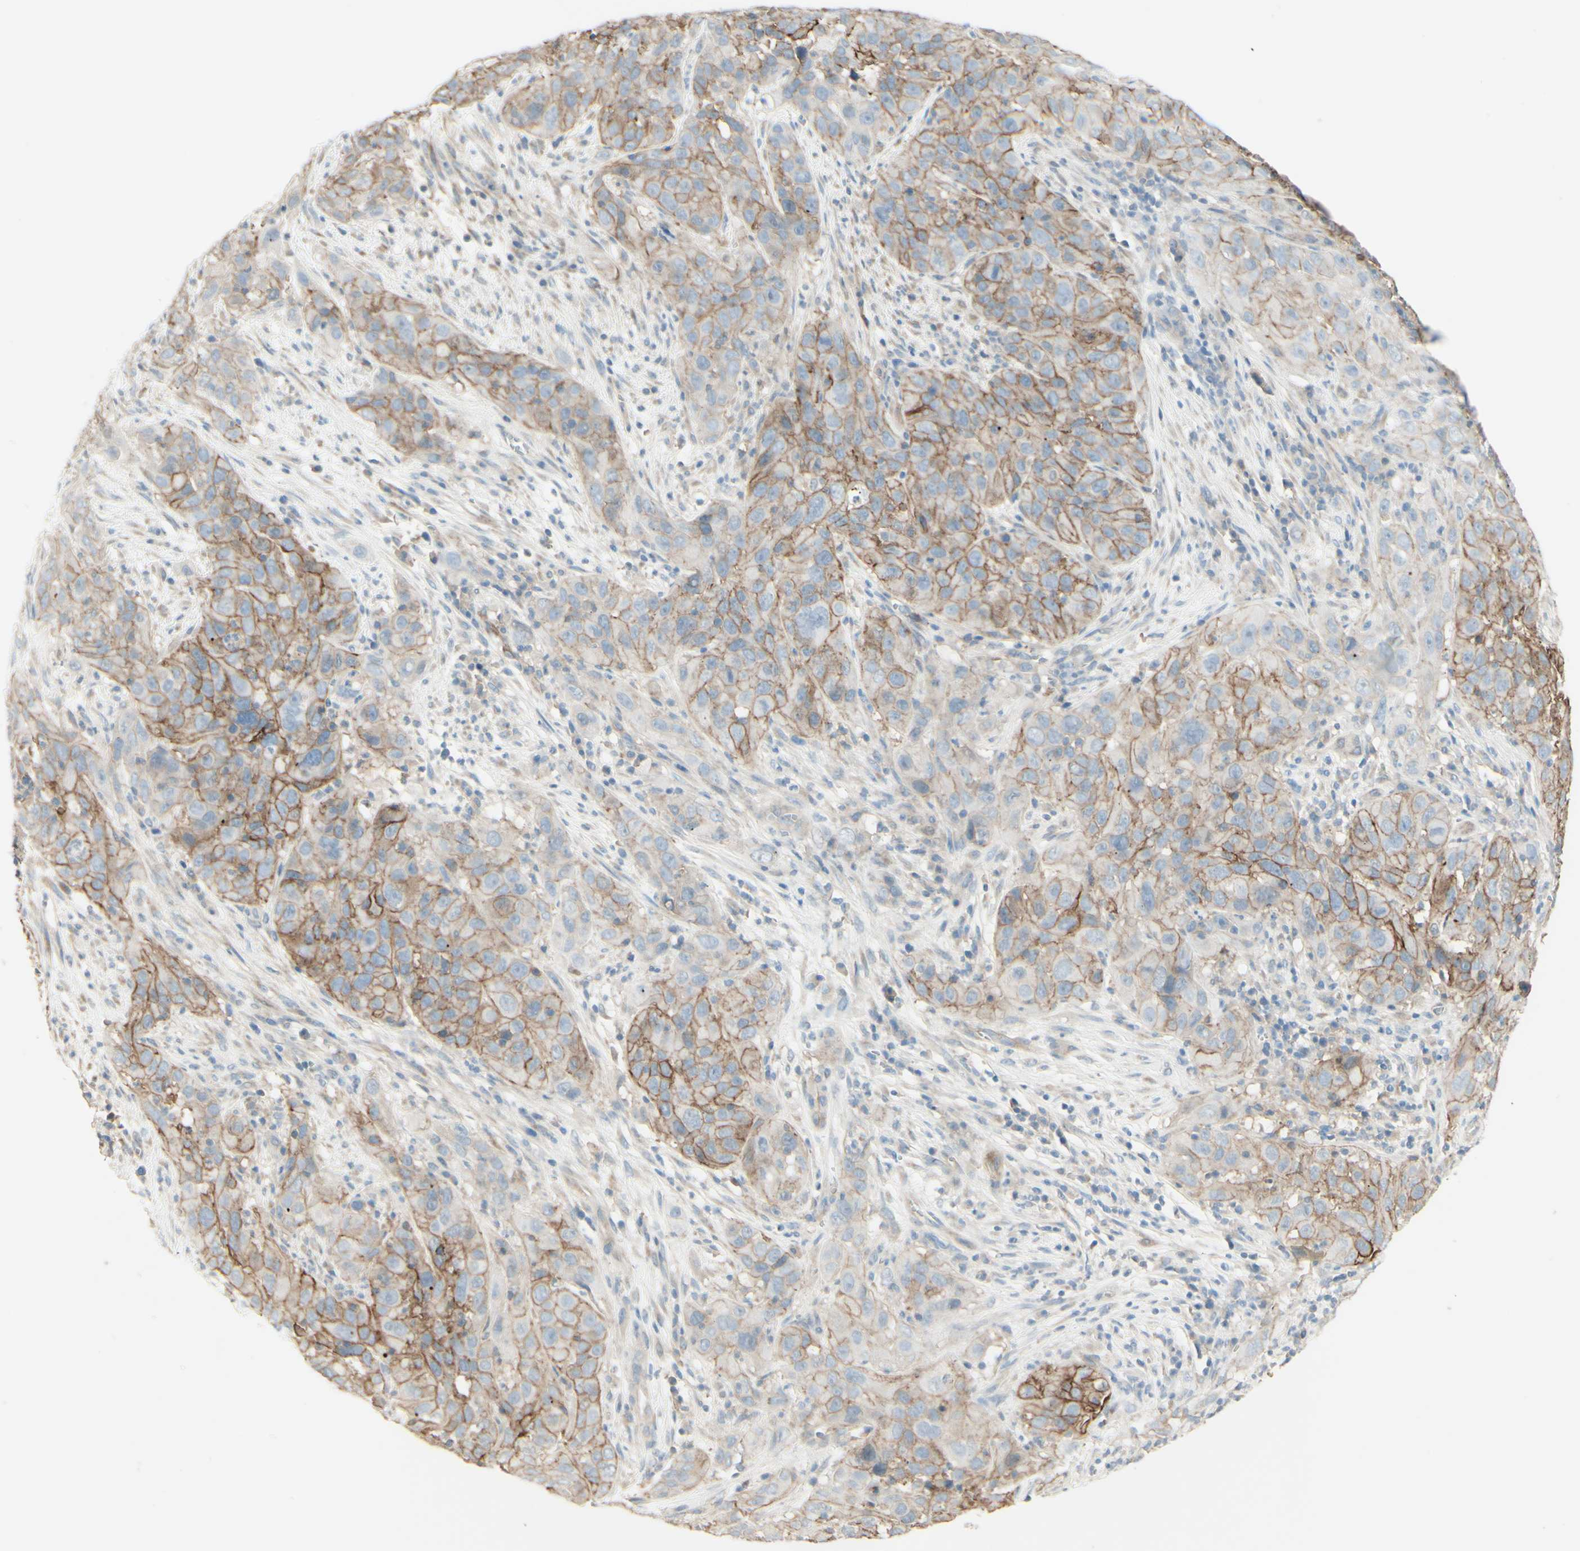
{"staining": {"intensity": "moderate", "quantity": ">75%", "location": "cytoplasmic/membranous"}, "tissue": "cervical cancer", "cell_type": "Tumor cells", "image_type": "cancer", "snomed": [{"axis": "morphology", "description": "Squamous cell carcinoma, NOS"}, {"axis": "topography", "description": "Cervix"}], "caption": "Brown immunohistochemical staining in human squamous cell carcinoma (cervical) shows moderate cytoplasmic/membranous staining in approximately >75% of tumor cells.", "gene": "RNF149", "patient": {"sex": "female", "age": 32}}